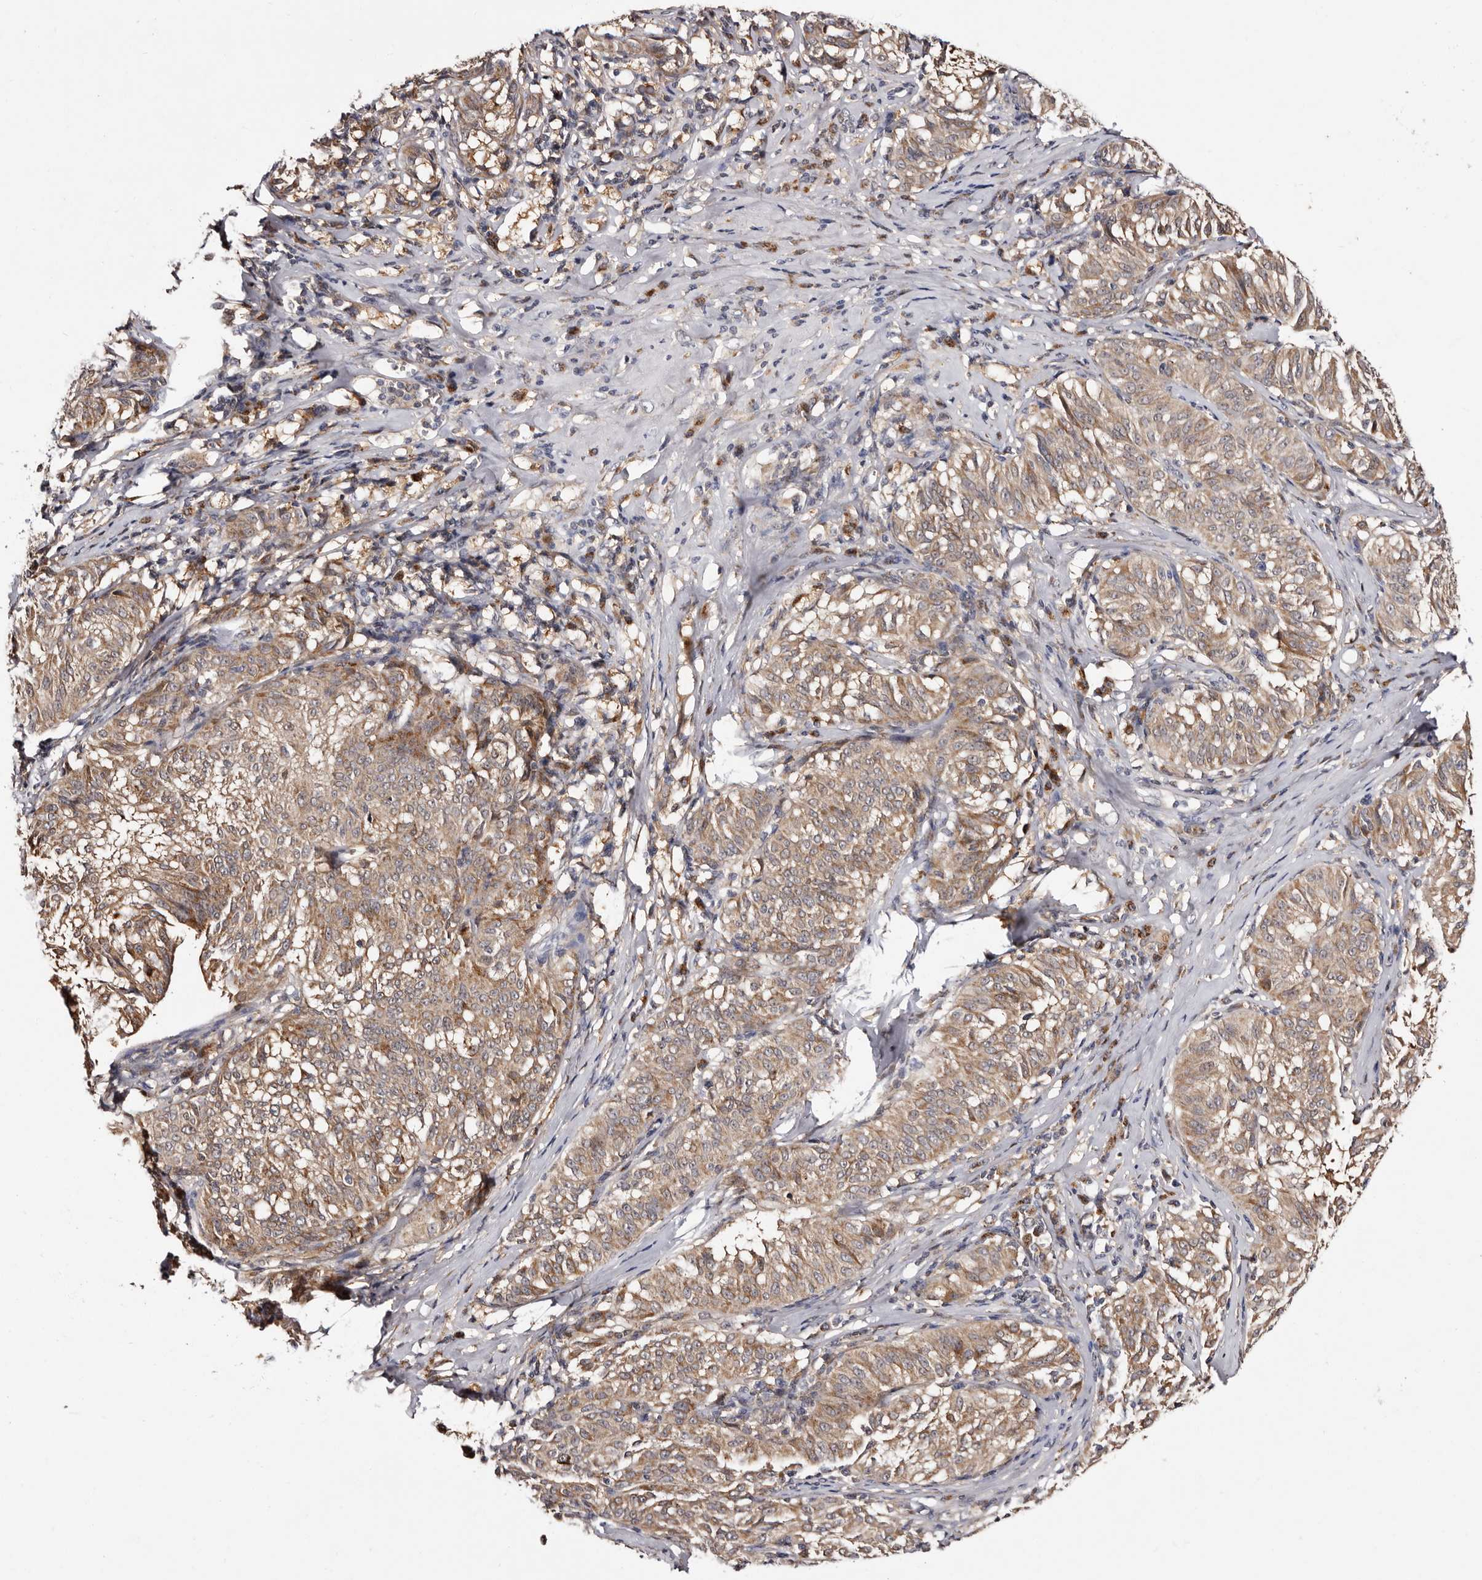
{"staining": {"intensity": "weak", "quantity": ">75%", "location": "cytoplasmic/membranous"}, "tissue": "melanoma", "cell_type": "Tumor cells", "image_type": "cancer", "snomed": [{"axis": "morphology", "description": "Malignant melanoma, NOS"}, {"axis": "topography", "description": "Skin"}], "caption": "A micrograph showing weak cytoplasmic/membranous expression in about >75% of tumor cells in melanoma, as visualized by brown immunohistochemical staining.", "gene": "DNPH1", "patient": {"sex": "female", "age": 72}}